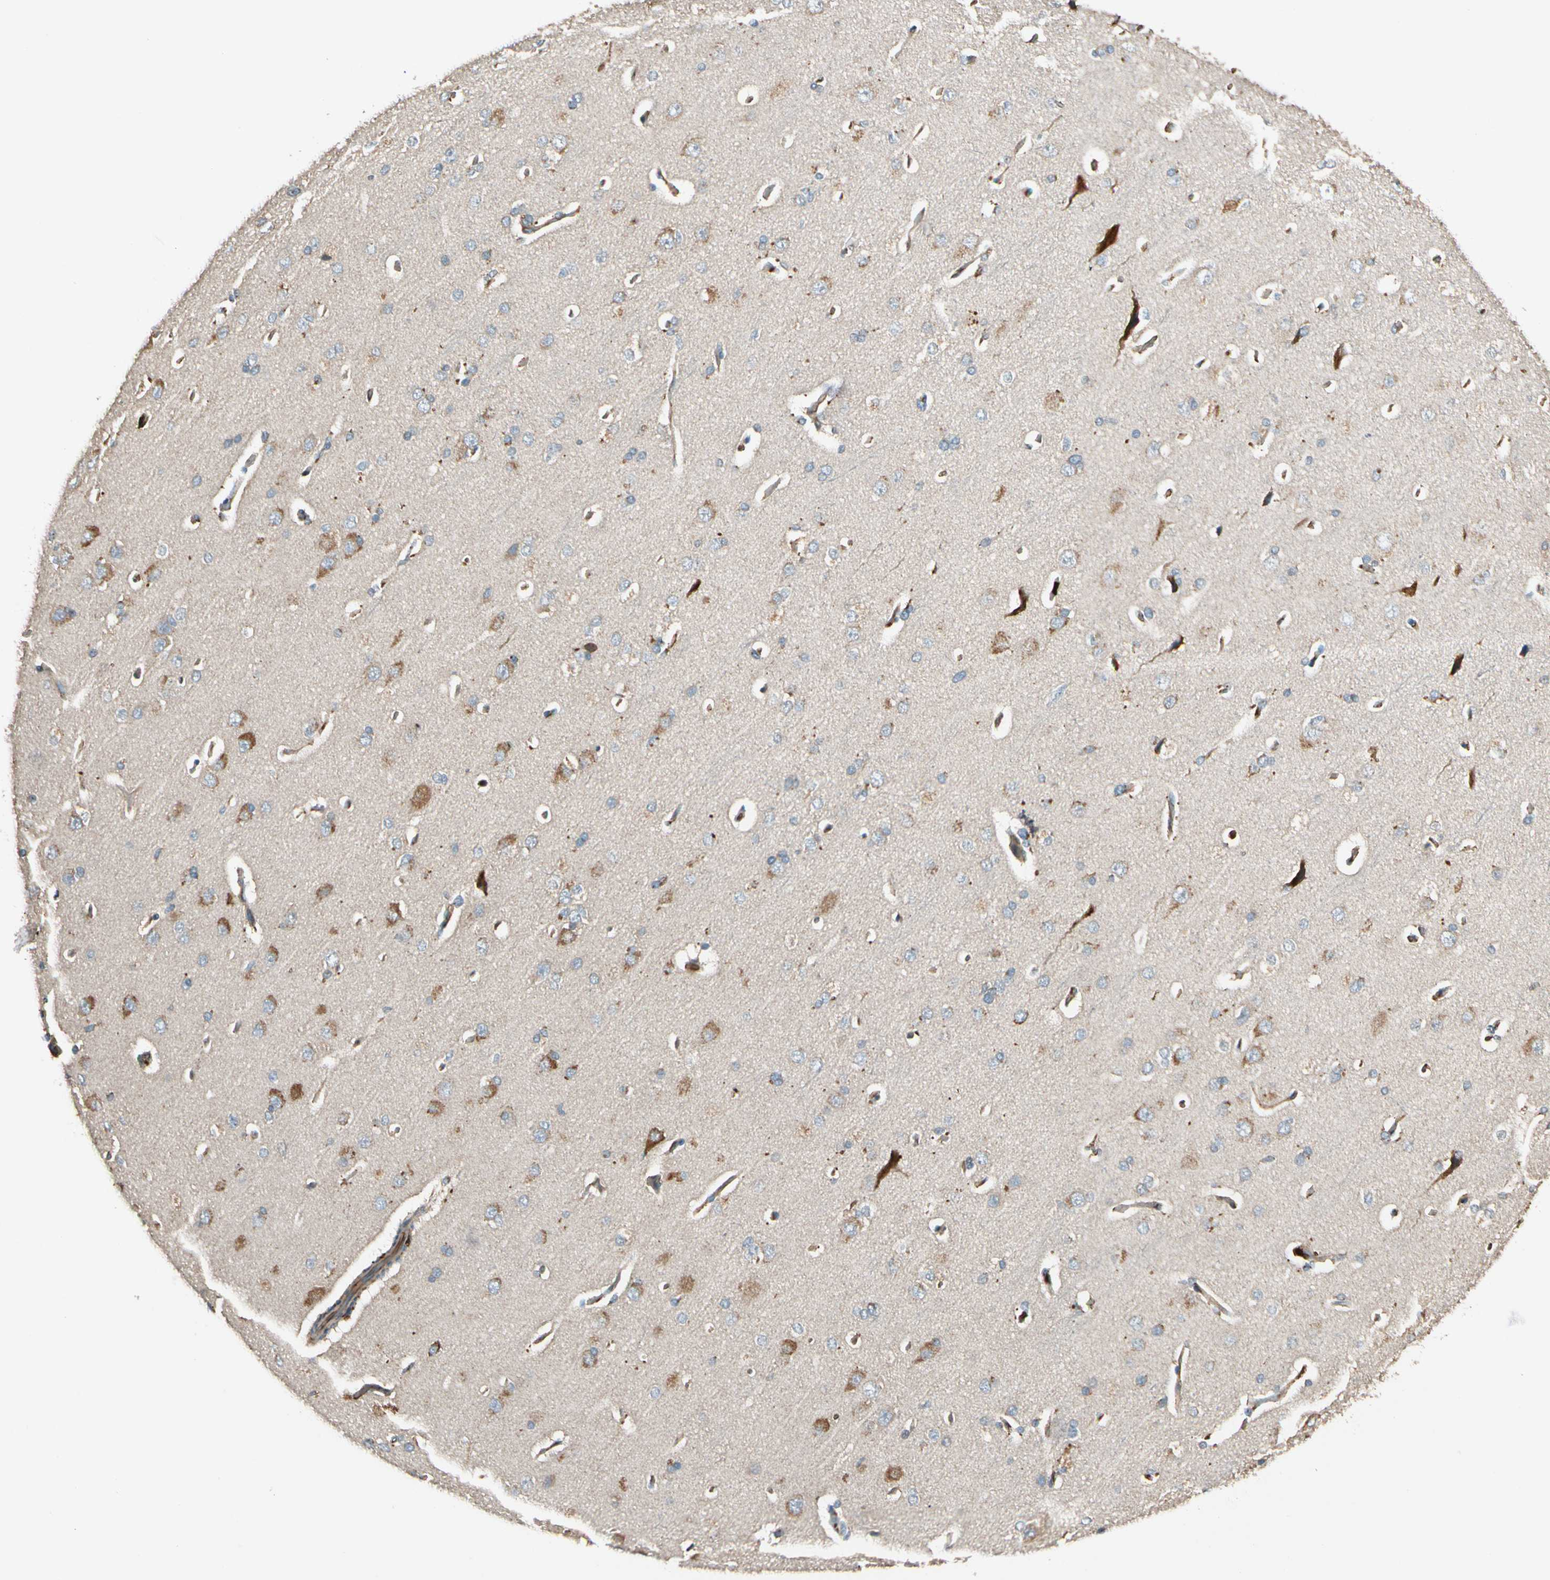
{"staining": {"intensity": "moderate", "quantity": ">75%", "location": "cytoplasmic/membranous"}, "tissue": "cerebral cortex", "cell_type": "Endothelial cells", "image_type": "normal", "snomed": [{"axis": "morphology", "description": "Normal tissue, NOS"}, {"axis": "topography", "description": "Cerebral cortex"}], "caption": "Immunohistochemical staining of normal human cerebral cortex shows medium levels of moderate cytoplasmic/membranous positivity in about >75% of endothelial cells.", "gene": "STX11", "patient": {"sex": "male", "age": 62}}